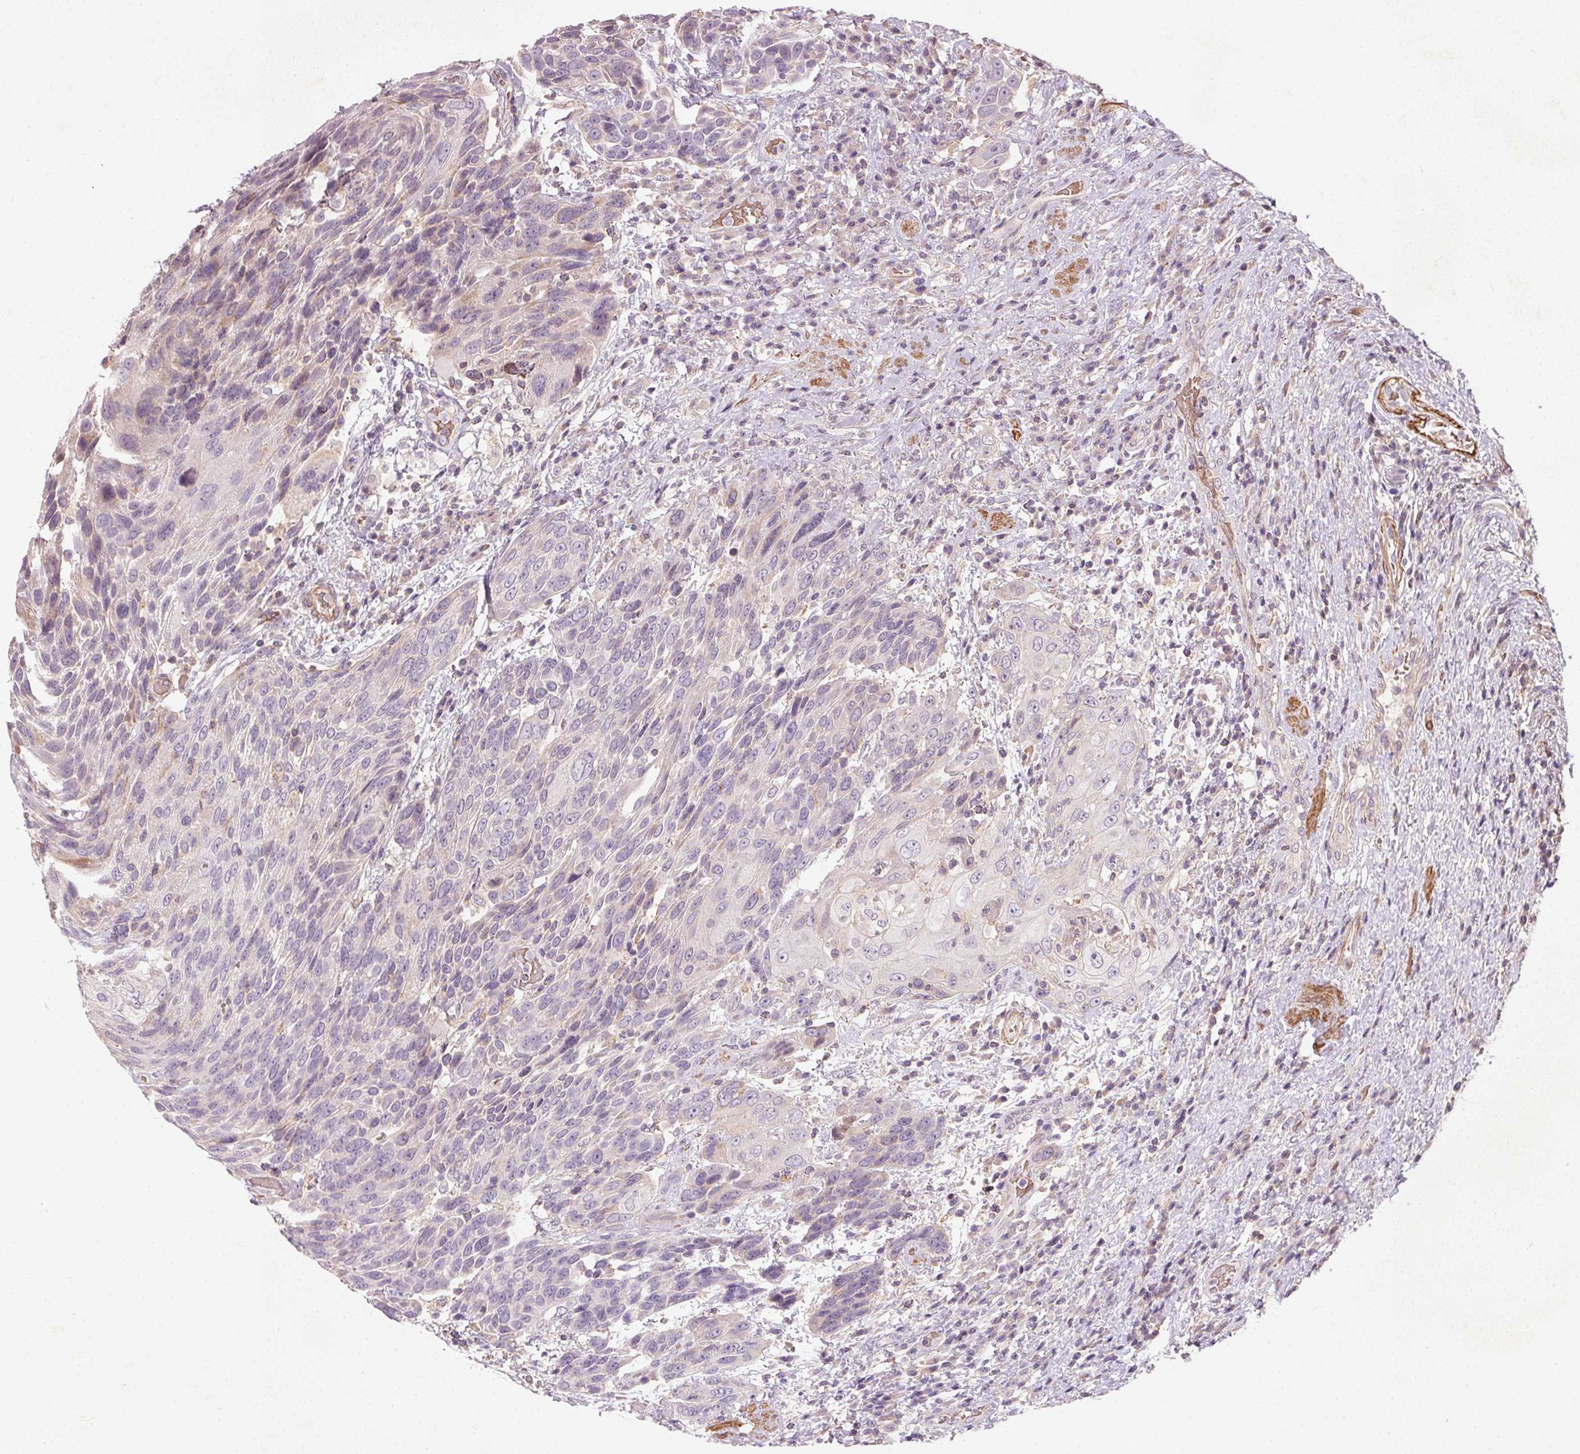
{"staining": {"intensity": "negative", "quantity": "none", "location": "none"}, "tissue": "urothelial cancer", "cell_type": "Tumor cells", "image_type": "cancer", "snomed": [{"axis": "morphology", "description": "Urothelial carcinoma, High grade"}, {"axis": "topography", "description": "Urinary bladder"}], "caption": "The immunohistochemistry (IHC) photomicrograph has no significant positivity in tumor cells of urothelial cancer tissue. The staining was performed using DAB (3,3'-diaminobenzidine) to visualize the protein expression in brown, while the nuclei were stained in blue with hematoxylin (Magnification: 20x).", "gene": "KCNK15", "patient": {"sex": "female", "age": 70}}